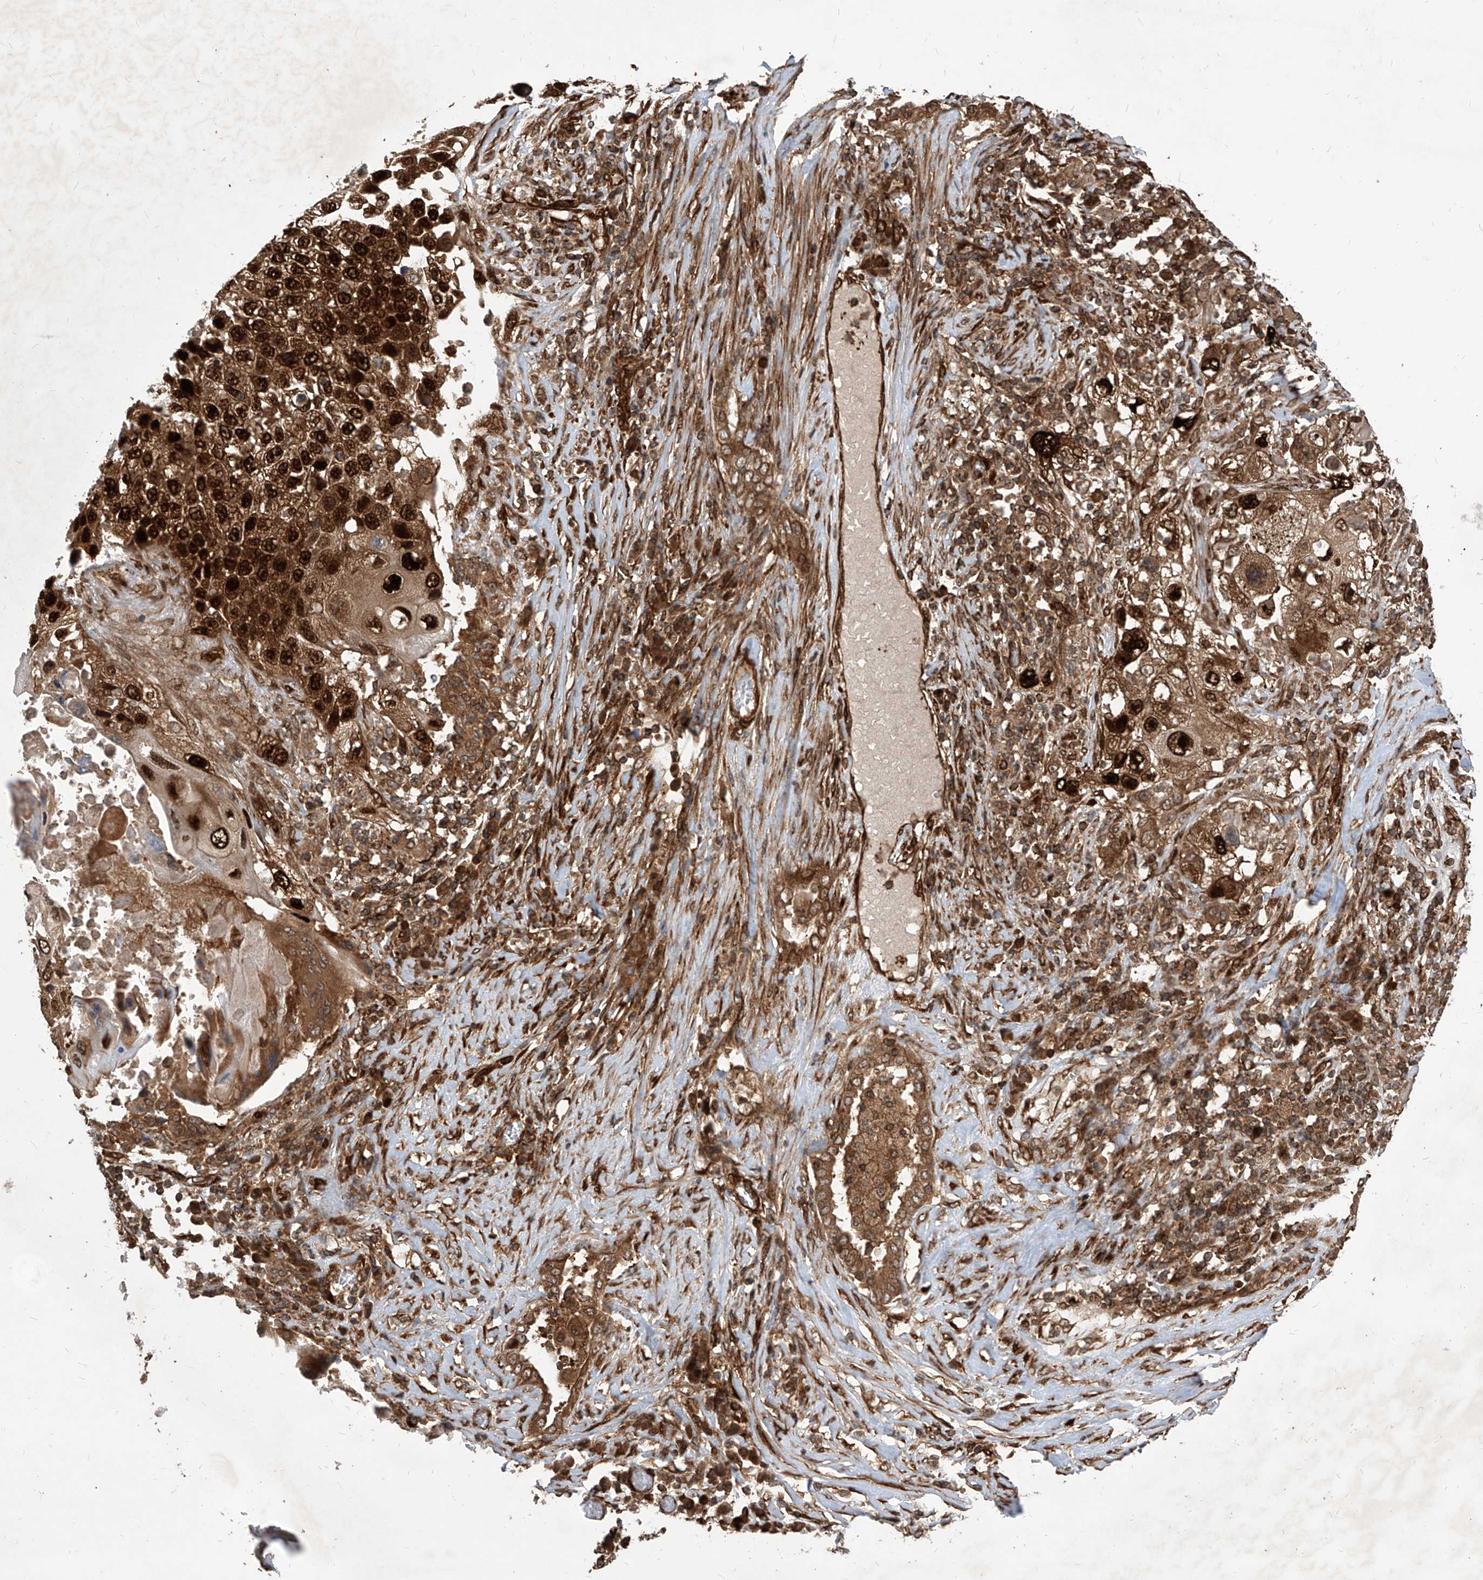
{"staining": {"intensity": "strong", "quantity": ">75%", "location": "cytoplasmic/membranous,nuclear"}, "tissue": "lung cancer", "cell_type": "Tumor cells", "image_type": "cancer", "snomed": [{"axis": "morphology", "description": "Squamous cell carcinoma, NOS"}, {"axis": "topography", "description": "Lung"}], "caption": "Immunohistochemical staining of human lung squamous cell carcinoma displays high levels of strong cytoplasmic/membranous and nuclear protein positivity in about >75% of tumor cells.", "gene": "MAGED2", "patient": {"sex": "male", "age": 61}}